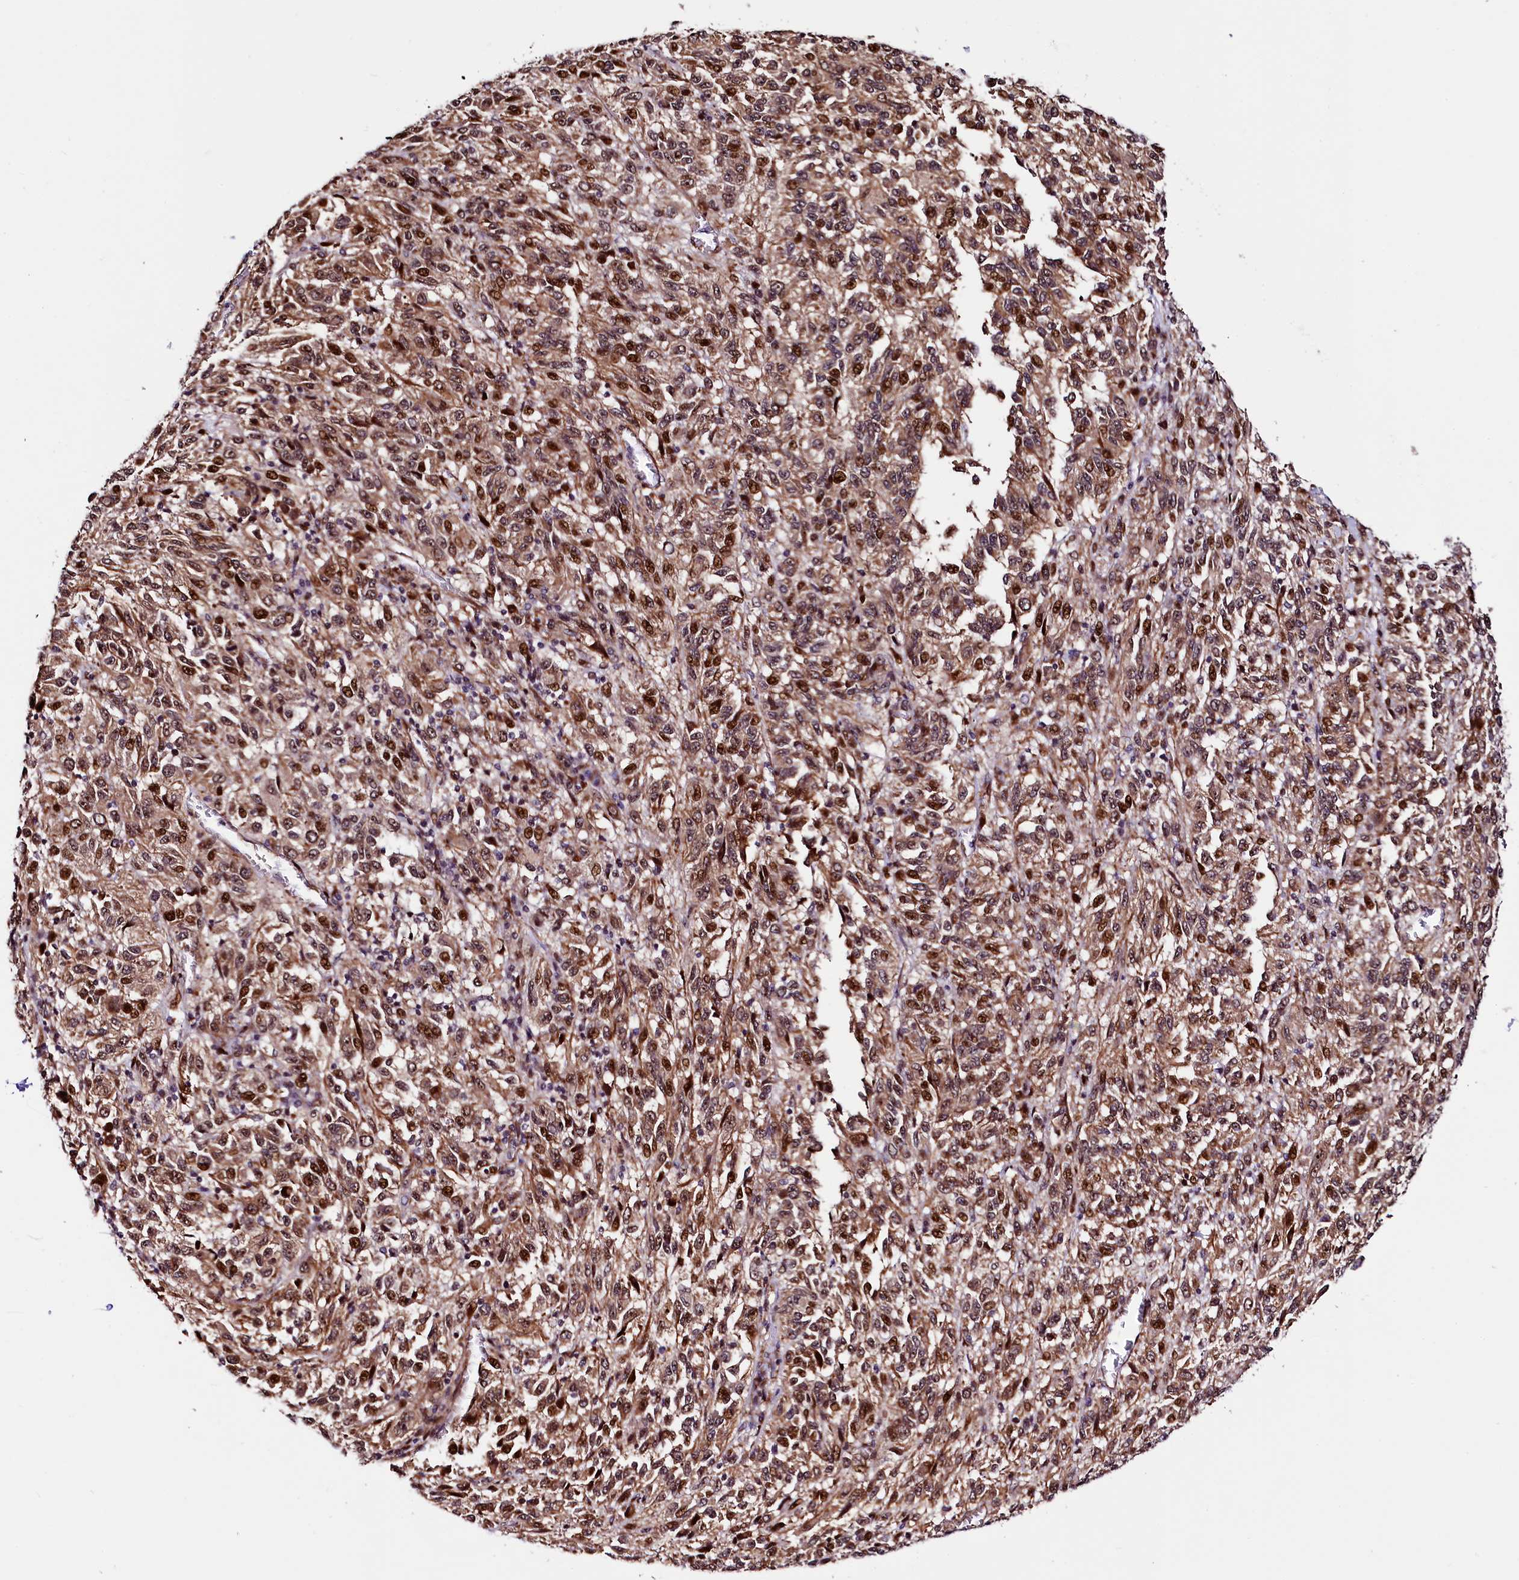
{"staining": {"intensity": "moderate", "quantity": ">75%", "location": "cytoplasmic/membranous,nuclear"}, "tissue": "melanoma", "cell_type": "Tumor cells", "image_type": "cancer", "snomed": [{"axis": "morphology", "description": "Malignant melanoma, Metastatic site"}, {"axis": "topography", "description": "Lung"}], "caption": "Tumor cells reveal moderate cytoplasmic/membranous and nuclear expression in about >75% of cells in melanoma.", "gene": "TRMT112", "patient": {"sex": "male", "age": 64}}